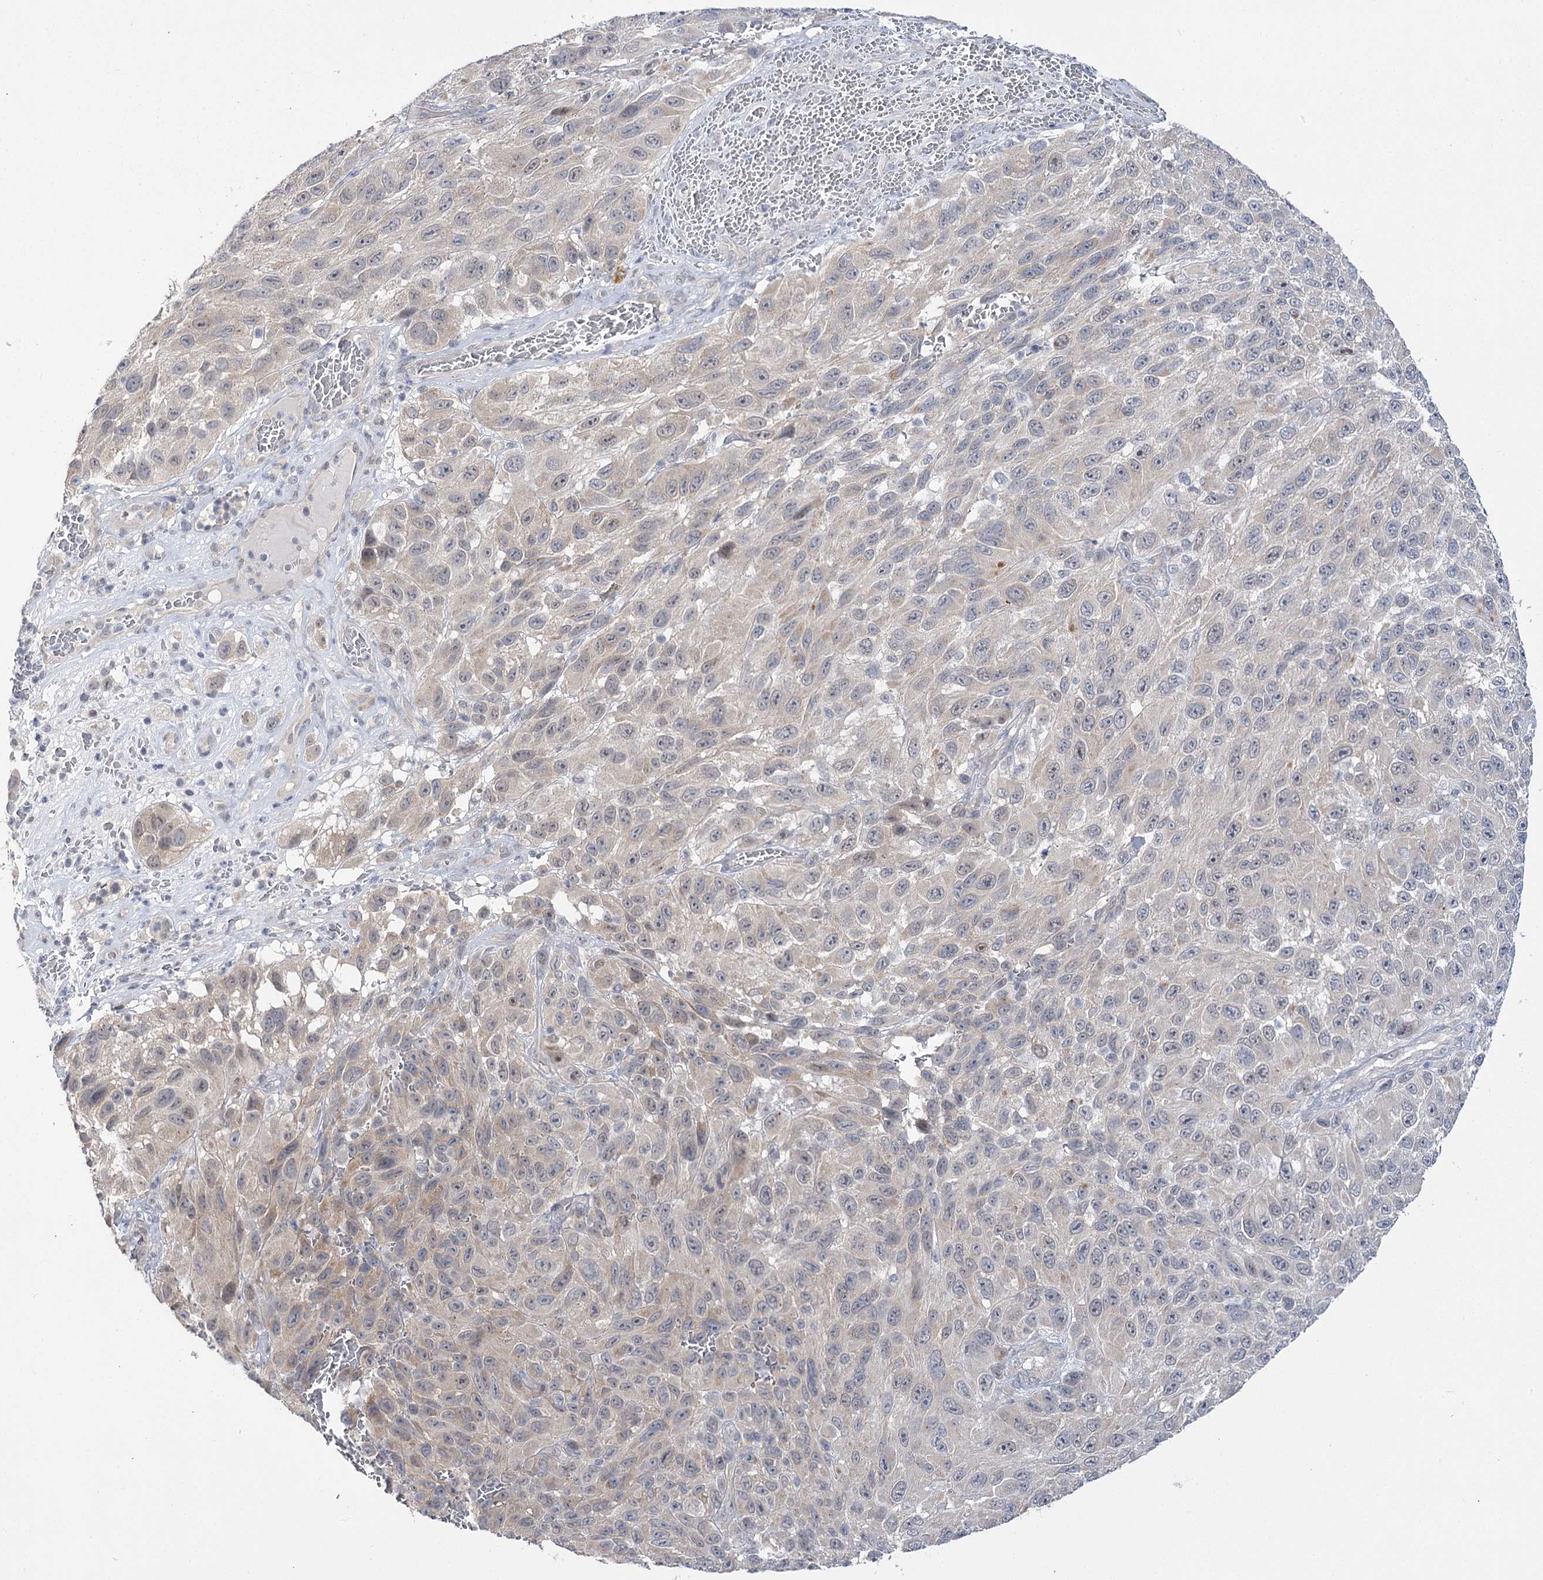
{"staining": {"intensity": "weak", "quantity": "<25%", "location": "cytoplasmic/membranous"}, "tissue": "melanoma", "cell_type": "Tumor cells", "image_type": "cancer", "snomed": [{"axis": "morphology", "description": "Malignant melanoma, NOS"}, {"axis": "topography", "description": "Skin"}], "caption": "Micrograph shows no protein expression in tumor cells of malignant melanoma tissue.", "gene": "PHYHIPL", "patient": {"sex": "female", "age": 96}}